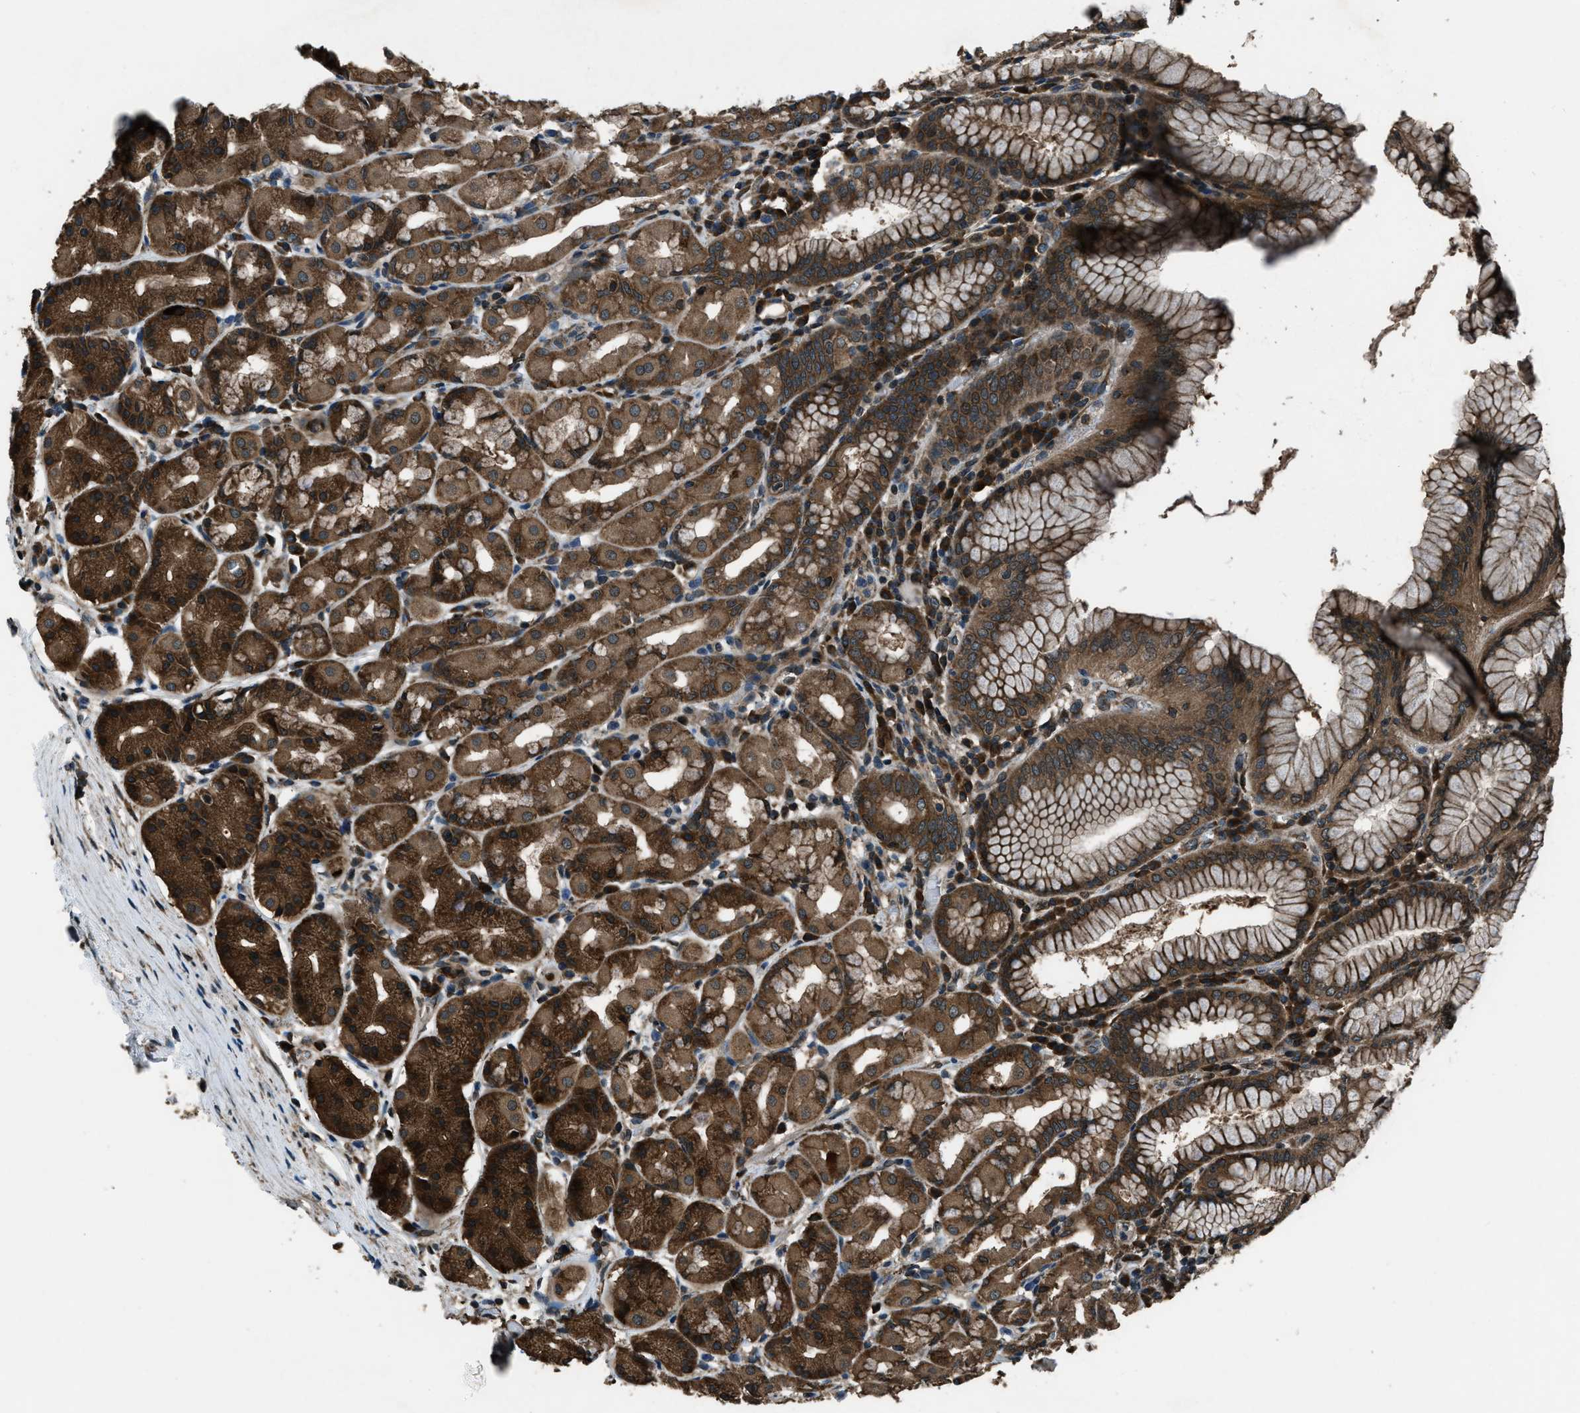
{"staining": {"intensity": "strong", "quantity": ">75%", "location": "cytoplasmic/membranous"}, "tissue": "stomach", "cell_type": "Glandular cells", "image_type": "normal", "snomed": [{"axis": "morphology", "description": "Normal tissue, NOS"}, {"axis": "topography", "description": "Stomach"}, {"axis": "topography", "description": "Stomach, lower"}], "caption": "Glandular cells exhibit high levels of strong cytoplasmic/membranous expression in about >75% of cells in unremarkable human stomach. (Stains: DAB (3,3'-diaminobenzidine) in brown, nuclei in blue, Microscopy: brightfield microscopy at high magnification).", "gene": "TRIM4", "patient": {"sex": "female", "age": 56}}